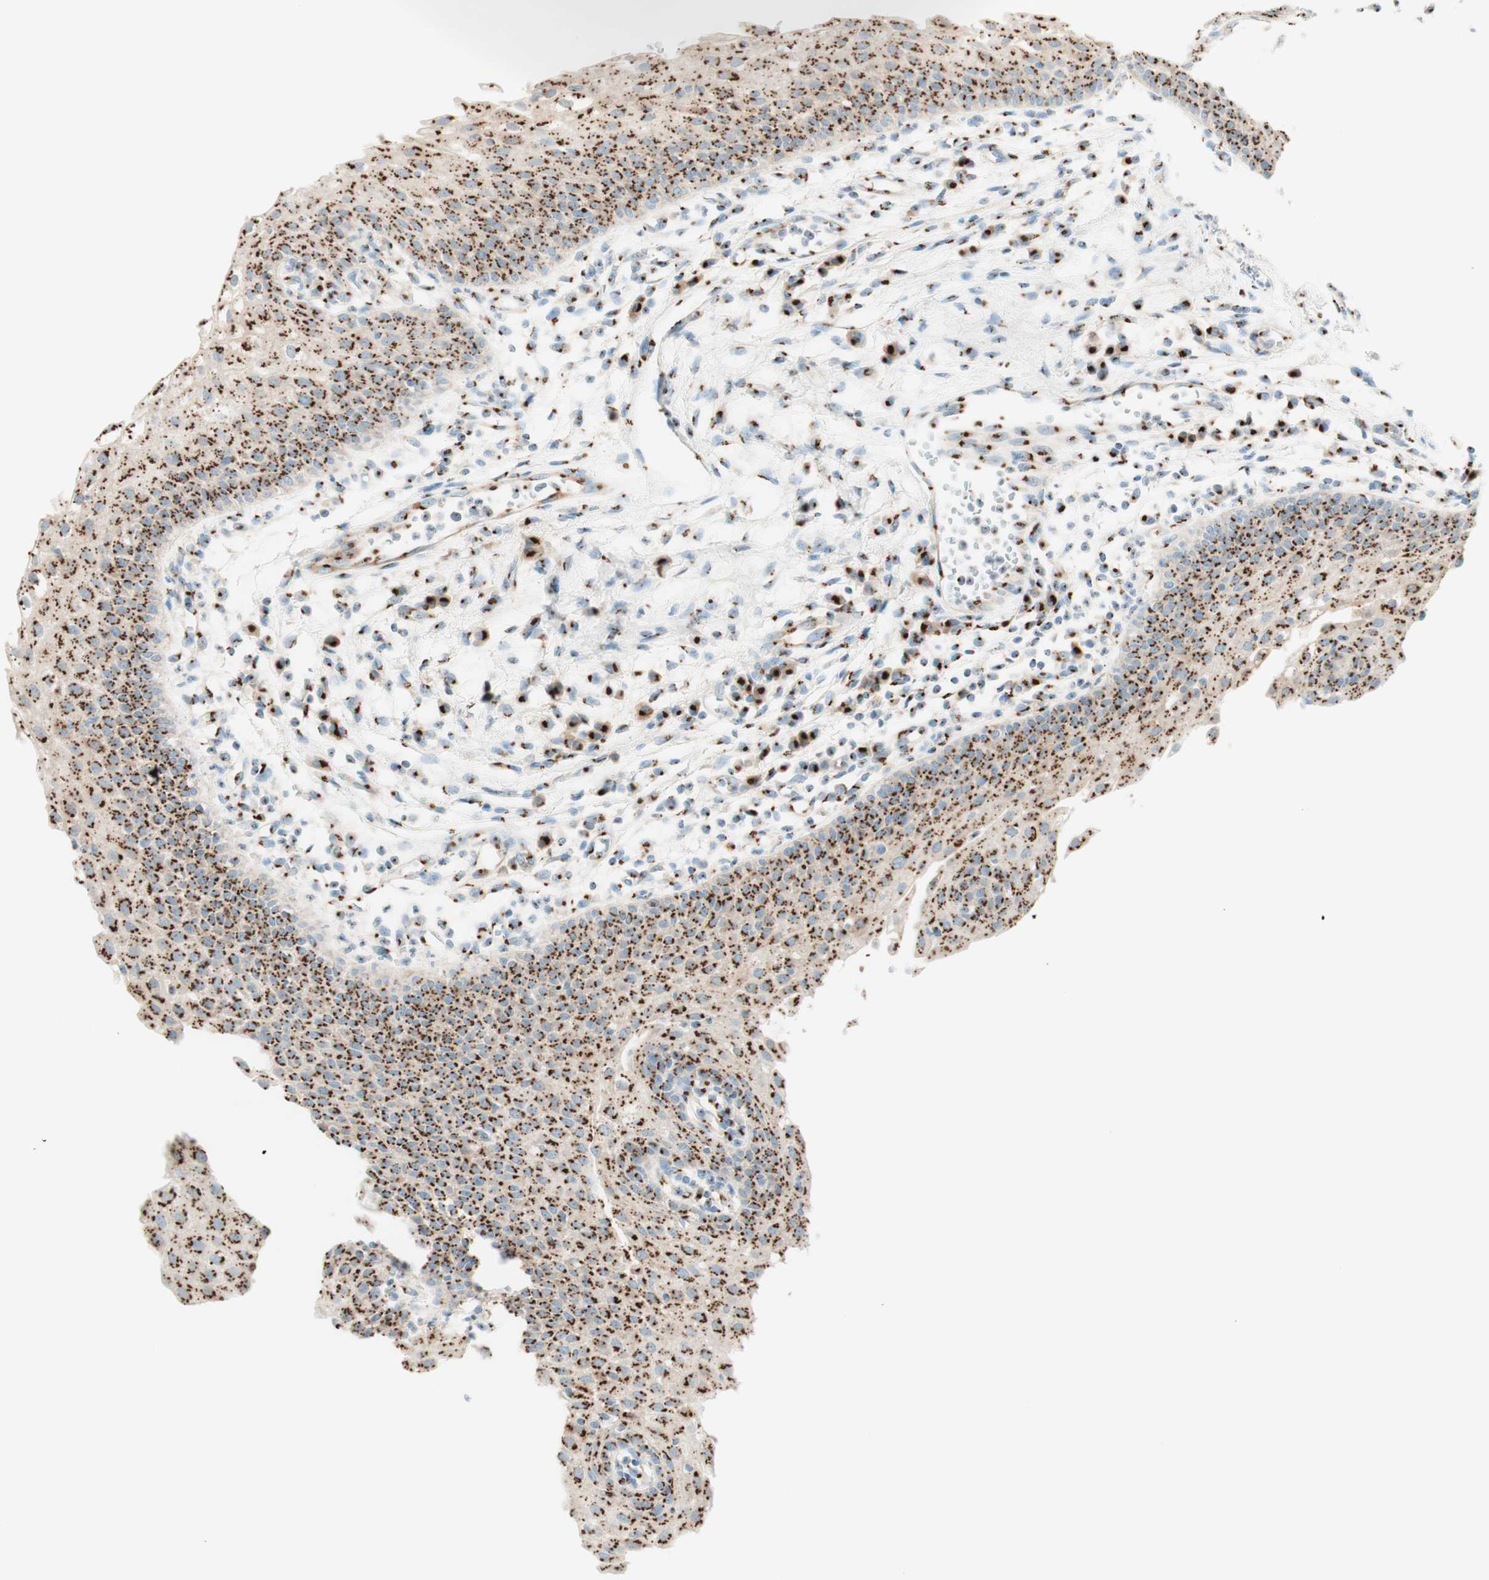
{"staining": {"intensity": "strong", "quantity": ">75%", "location": "cytoplasmic/membranous"}, "tissue": "urothelial cancer", "cell_type": "Tumor cells", "image_type": "cancer", "snomed": [{"axis": "morphology", "description": "Urothelial carcinoma, High grade"}, {"axis": "topography", "description": "Urinary bladder"}], "caption": "Tumor cells show high levels of strong cytoplasmic/membranous expression in about >75% of cells in urothelial carcinoma (high-grade). (DAB = brown stain, brightfield microscopy at high magnification).", "gene": "GOLGB1", "patient": {"sex": "female", "age": 85}}